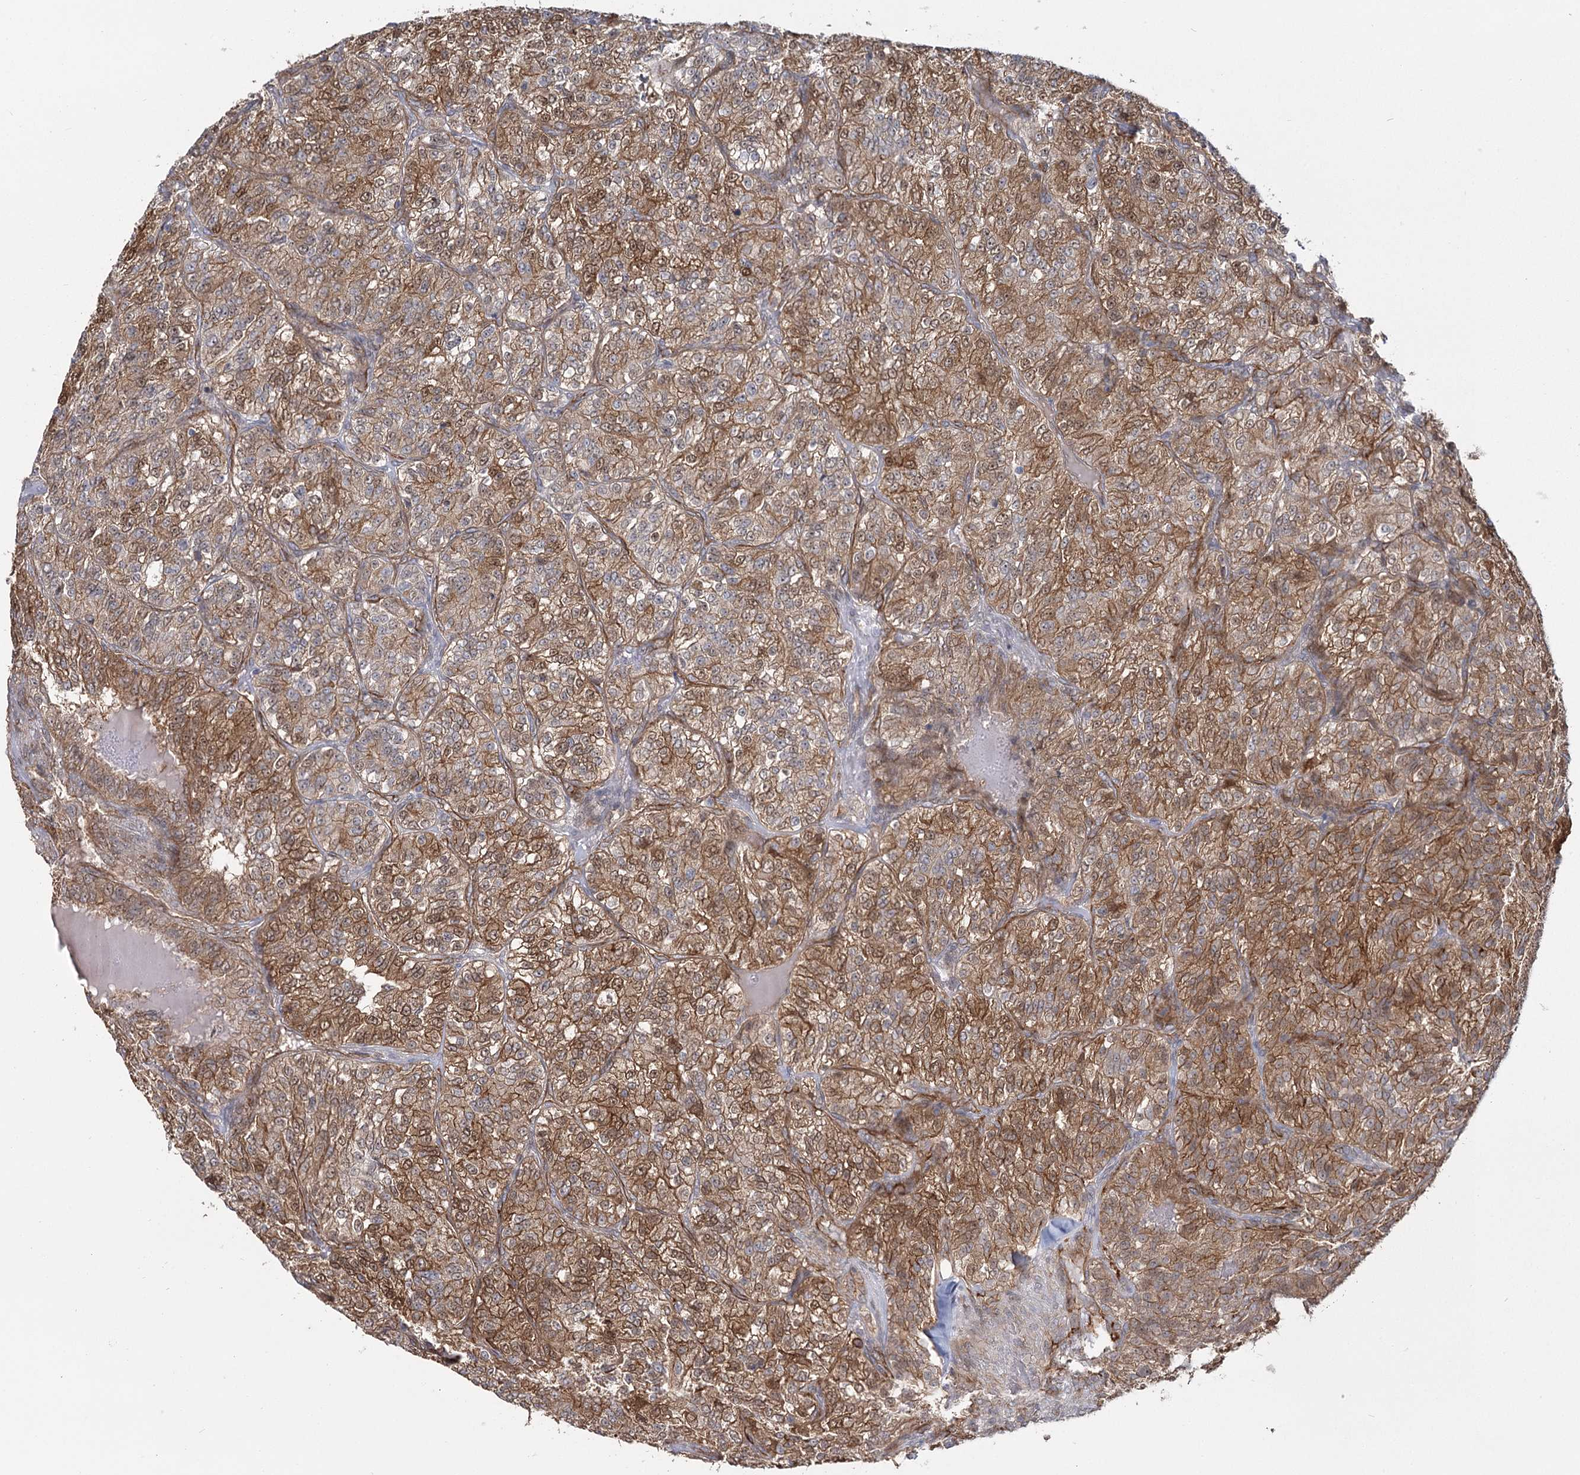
{"staining": {"intensity": "moderate", "quantity": ">75%", "location": "cytoplasmic/membranous,nuclear"}, "tissue": "renal cancer", "cell_type": "Tumor cells", "image_type": "cancer", "snomed": [{"axis": "morphology", "description": "Adenocarcinoma, NOS"}, {"axis": "topography", "description": "Kidney"}], "caption": "The immunohistochemical stain highlights moderate cytoplasmic/membranous and nuclear positivity in tumor cells of renal cancer tissue. The staining was performed using DAB (3,3'-diaminobenzidine) to visualize the protein expression in brown, while the nuclei were stained in blue with hematoxylin (Magnification: 20x).", "gene": "RPP14", "patient": {"sex": "female", "age": 63}}